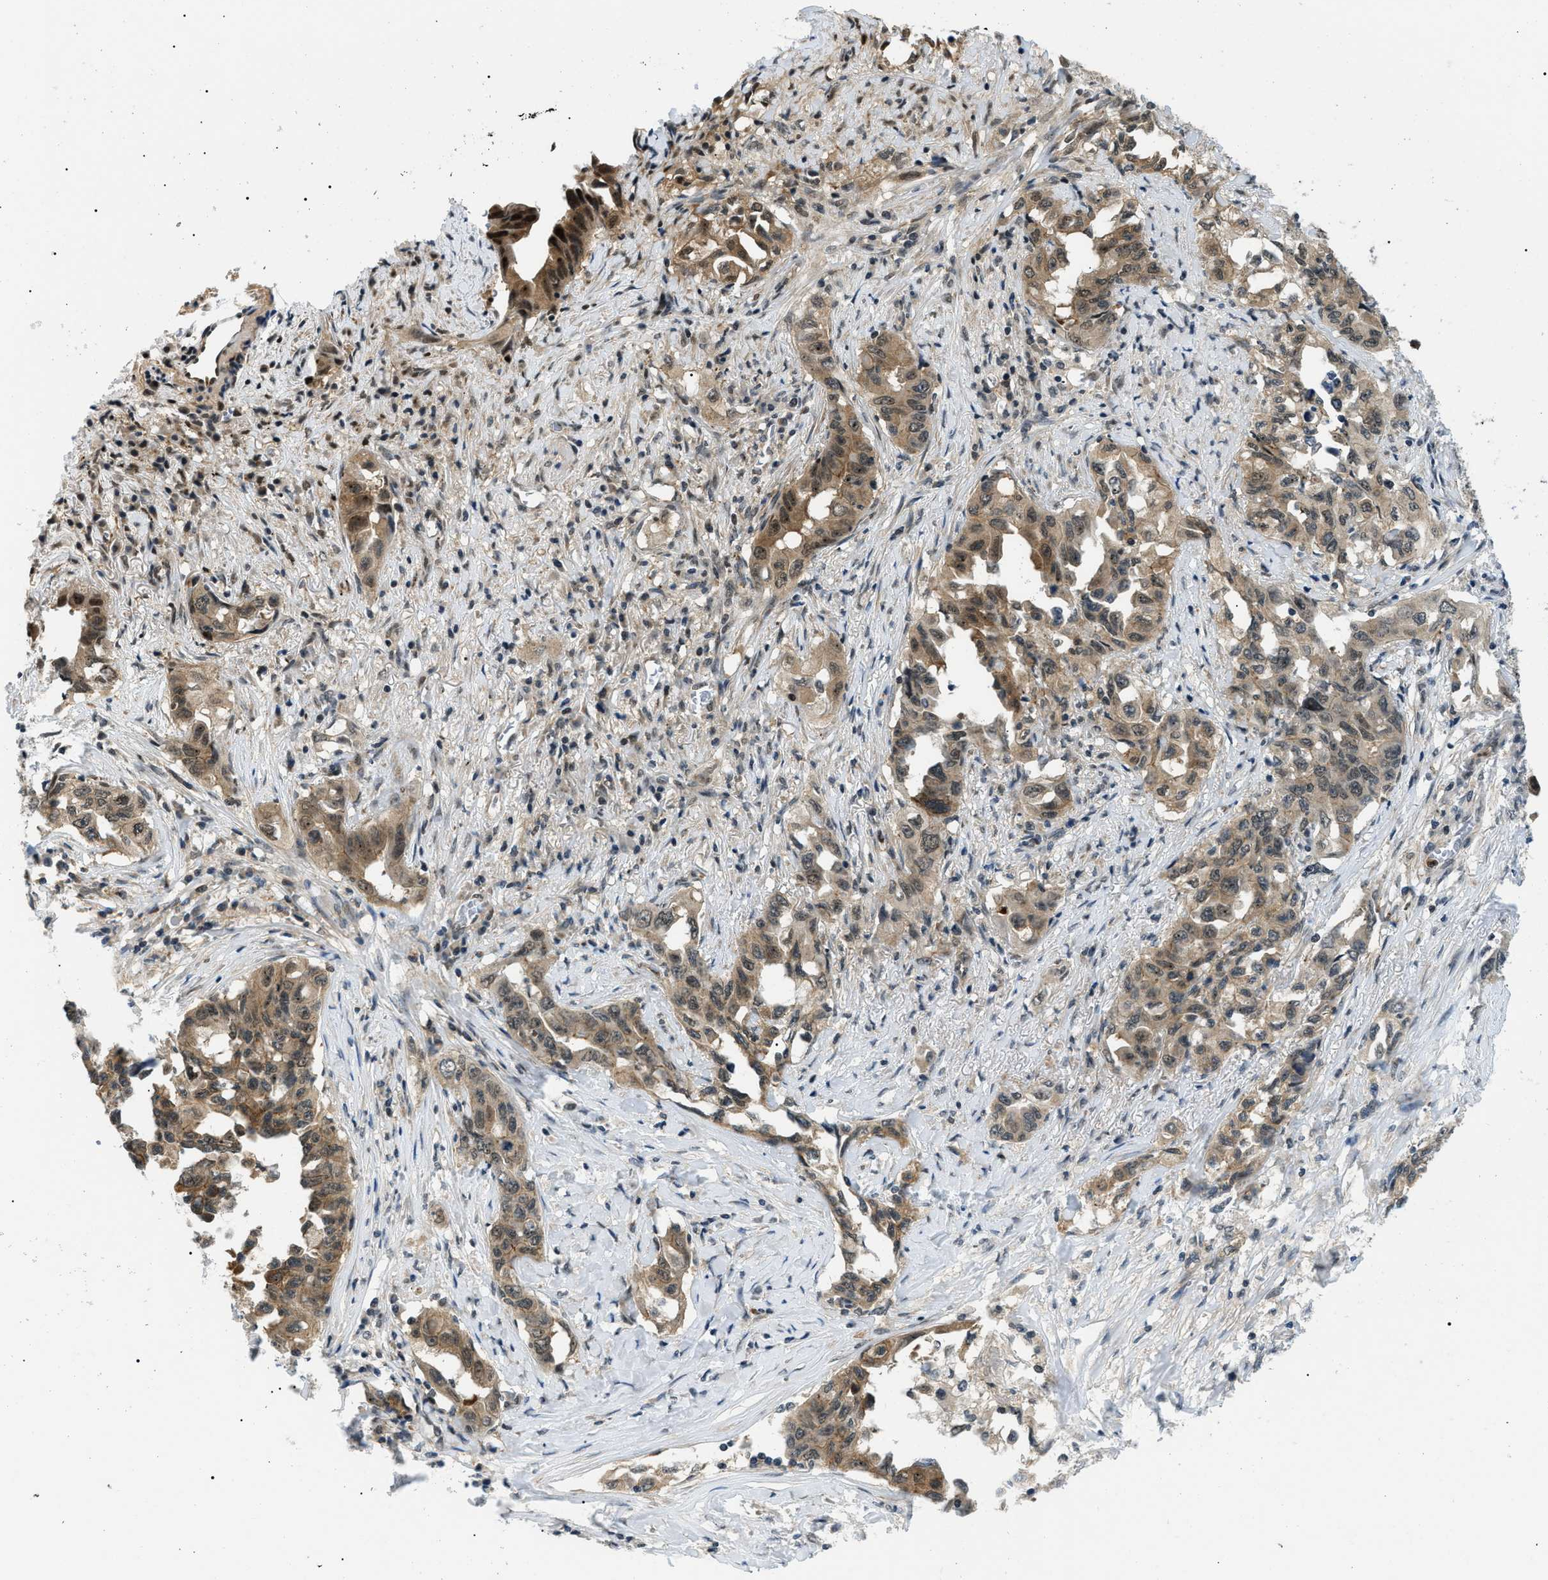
{"staining": {"intensity": "moderate", "quantity": ">75%", "location": "cytoplasmic/membranous,nuclear"}, "tissue": "lung cancer", "cell_type": "Tumor cells", "image_type": "cancer", "snomed": [{"axis": "morphology", "description": "Adenocarcinoma, NOS"}, {"axis": "topography", "description": "Lung"}], "caption": "High-magnification brightfield microscopy of adenocarcinoma (lung) stained with DAB (brown) and counterstained with hematoxylin (blue). tumor cells exhibit moderate cytoplasmic/membranous and nuclear expression is seen in approximately>75% of cells.", "gene": "RBM15", "patient": {"sex": "female", "age": 51}}